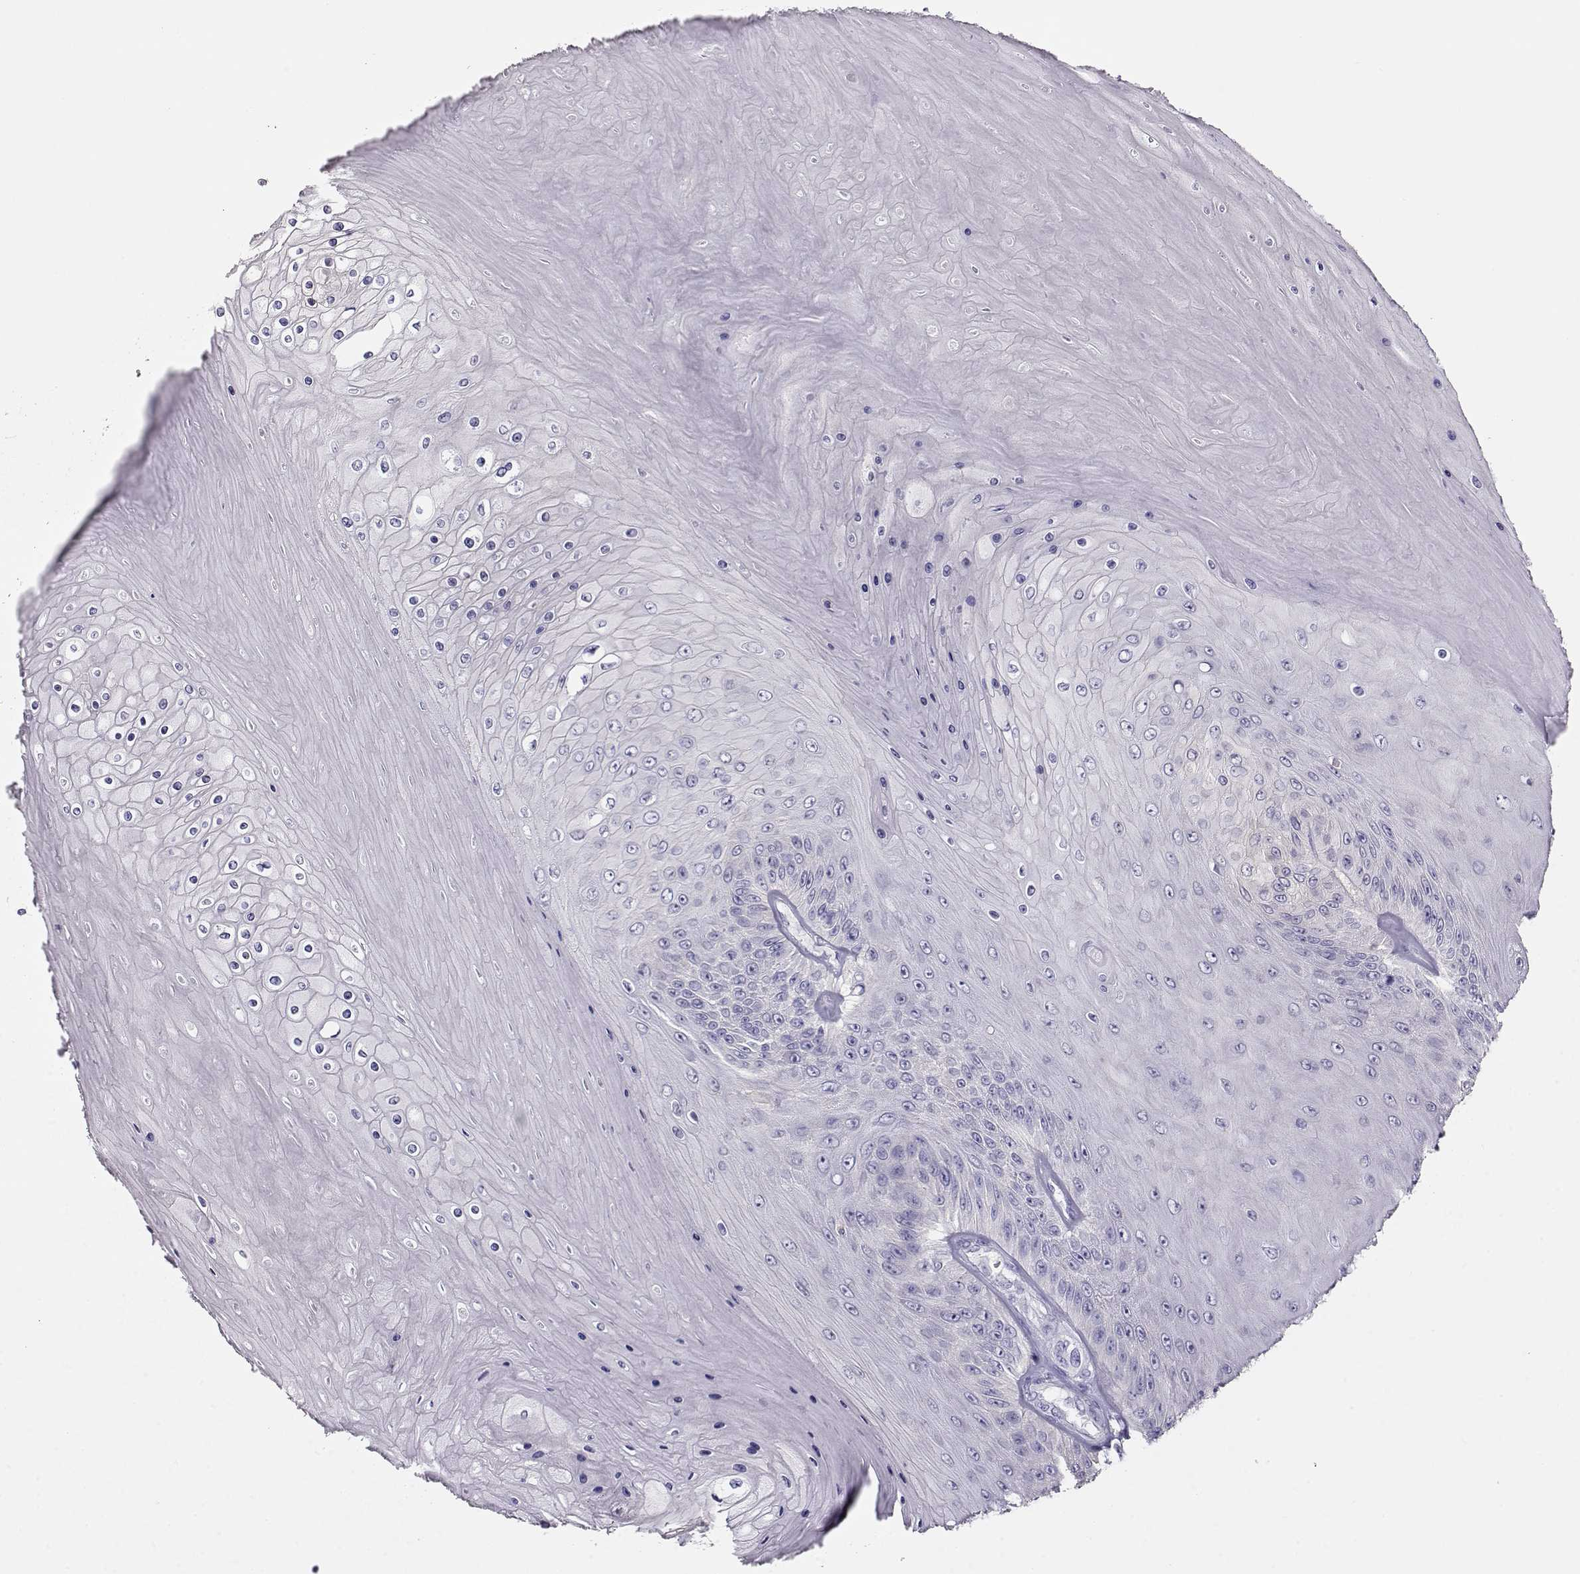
{"staining": {"intensity": "negative", "quantity": "none", "location": "none"}, "tissue": "skin cancer", "cell_type": "Tumor cells", "image_type": "cancer", "snomed": [{"axis": "morphology", "description": "Squamous cell carcinoma, NOS"}, {"axis": "topography", "description": "Skin"}], "caption": "Micrograph shows no significant protein expression in tumor cells of skin cancer (squamous cell carcinoma). (DAB (3,3'-diaminobenzidine) immunohistochemistry, high magnification).", "gene": "NDRG4", "patient": {"sex": "male", "age": 62}}